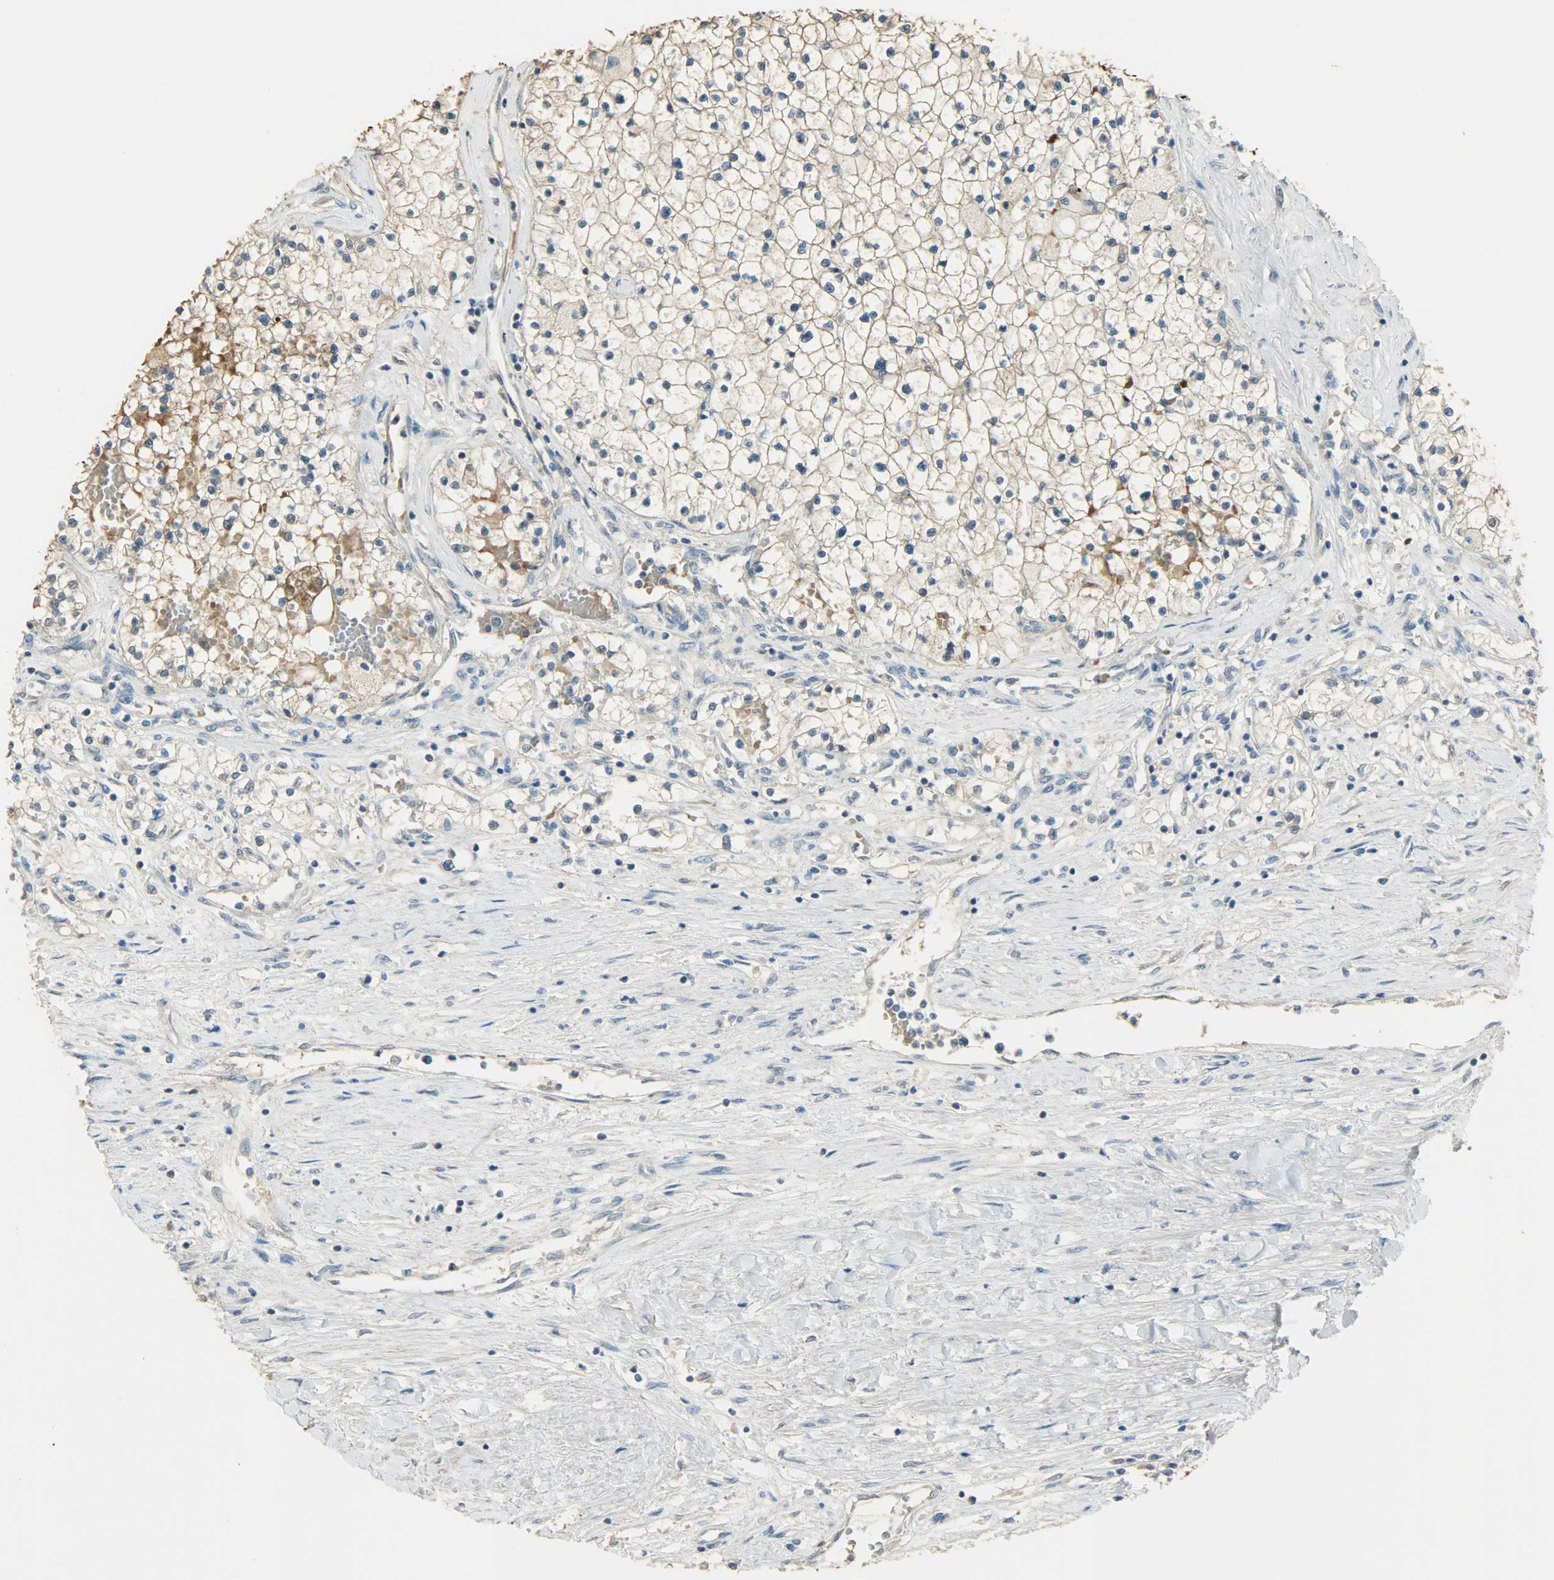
{"staining": {"intensity": "weak", "quantity": "<25%", "location": "cytoplasmic/membranous"}, "tissue": "renal cancer", "cell_type": "Tumor cells", "image_type": "cancer", "snomed": [{"axis": "morphology", "description": "Adenocarcinoma, NOS"}, {"axis": "topography", "description": "Kidney"}], "caption": "This micrograph is of adenocarcinoma (renal) stained with immunohistochemistry (IHC) to label a protein in brown with the nuclei are counter-stained blue. There is no positivity in tumor cells. (DAB (3,3'-diaminobenzidine) IHC with hematoxylin counter stain).", "gene": "PRMT5", "patient": {"sex": "male", "age": 68}}